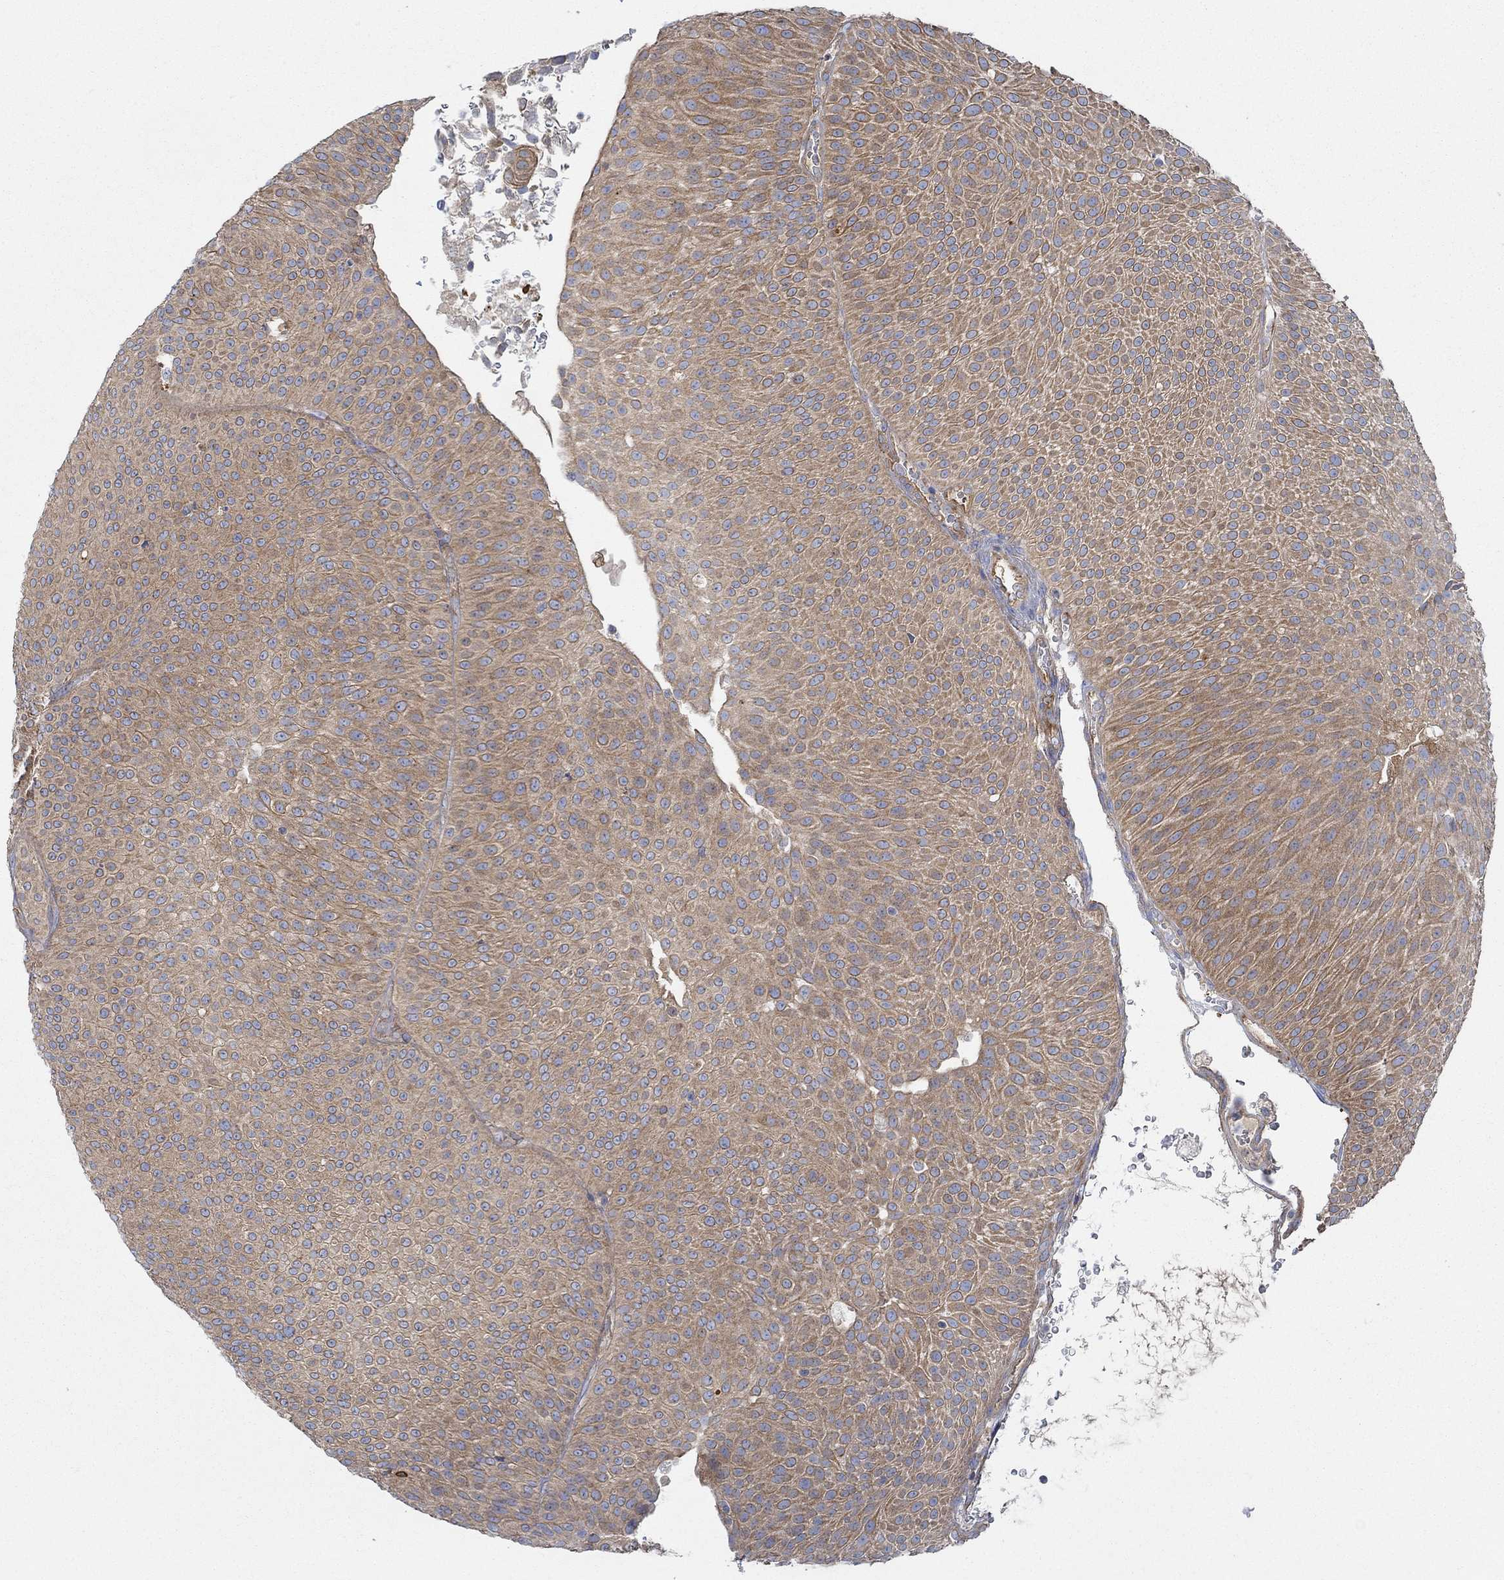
{"staining": {"intensity": "moderate", "quantity": ">75%", "location": "cytoplasmic/membranous"}, "tissue": "urothelial cancer", "cell_type": "Tumor cells", "image_type": "cancer", "snomed": [{"axis": "morphology", "description": "Urothelial carcinoma, Low grade"}, {"axis": "topography", "description": "Urinary bladder"}], "caption": "Immunohistochemistry of human urothelial cancer reveals medium levels of moderate cytoplasmic/membranous expression in approximately >75% of tumor cells.", "gene": "SPAG9", "patient": {"sex": "male", "age": 65}}